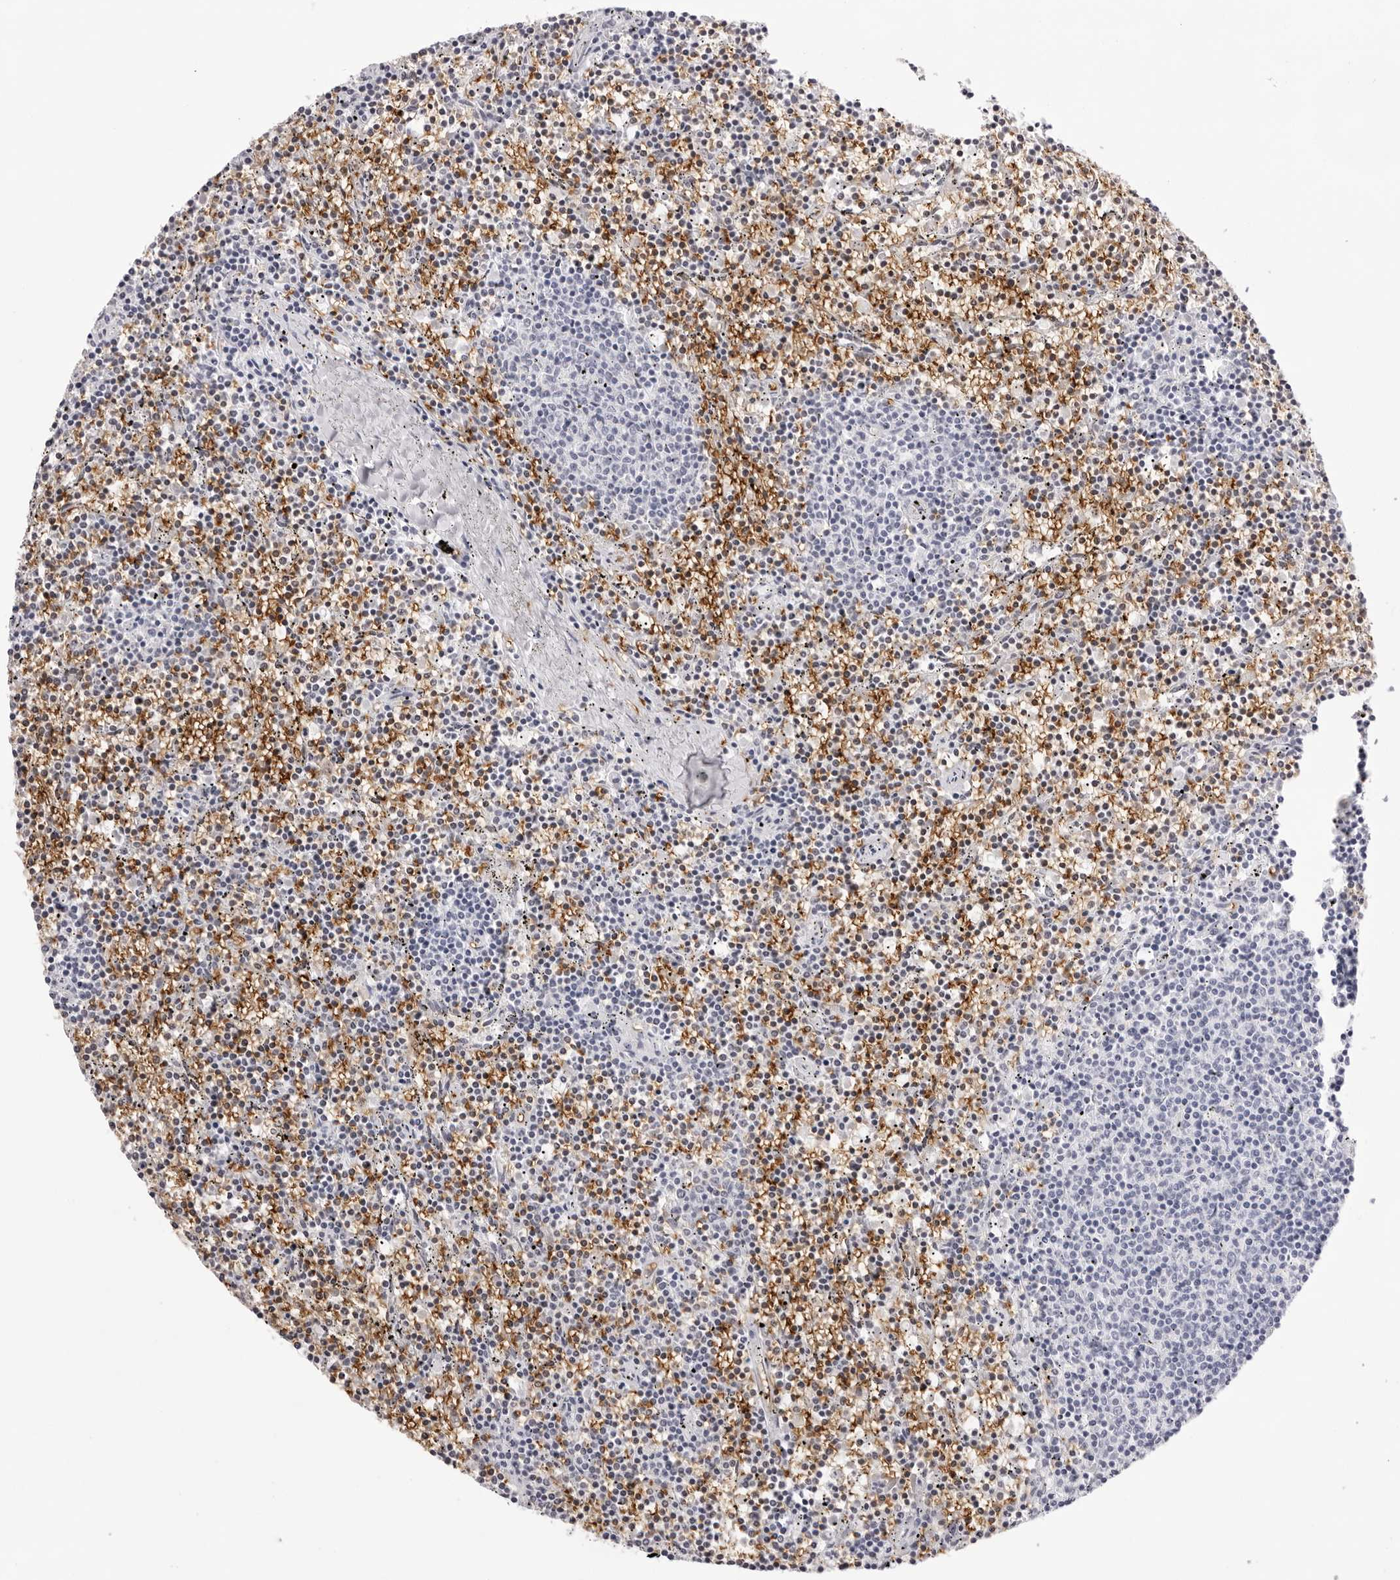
{"staining": {"intensity": "negative", "quantity": "none", "location": "none"}, "tissue": "lymphoma", "cell_type": "Tumor cells", "image_type": "cancer", "snomed": [{"axis": "morphology", "description": "Malignant lymphoma, non-Hodgkin's type, Low grade"}, {"axis": "topography", "description": "Spleen"}], "caption": "Tumor cells are negative for protein expression in human malignant lymphoma, non-Hodgkin's type (low-grade).", "gene": "SPTA1", "patient": {"sex": "female", "age": 50}}